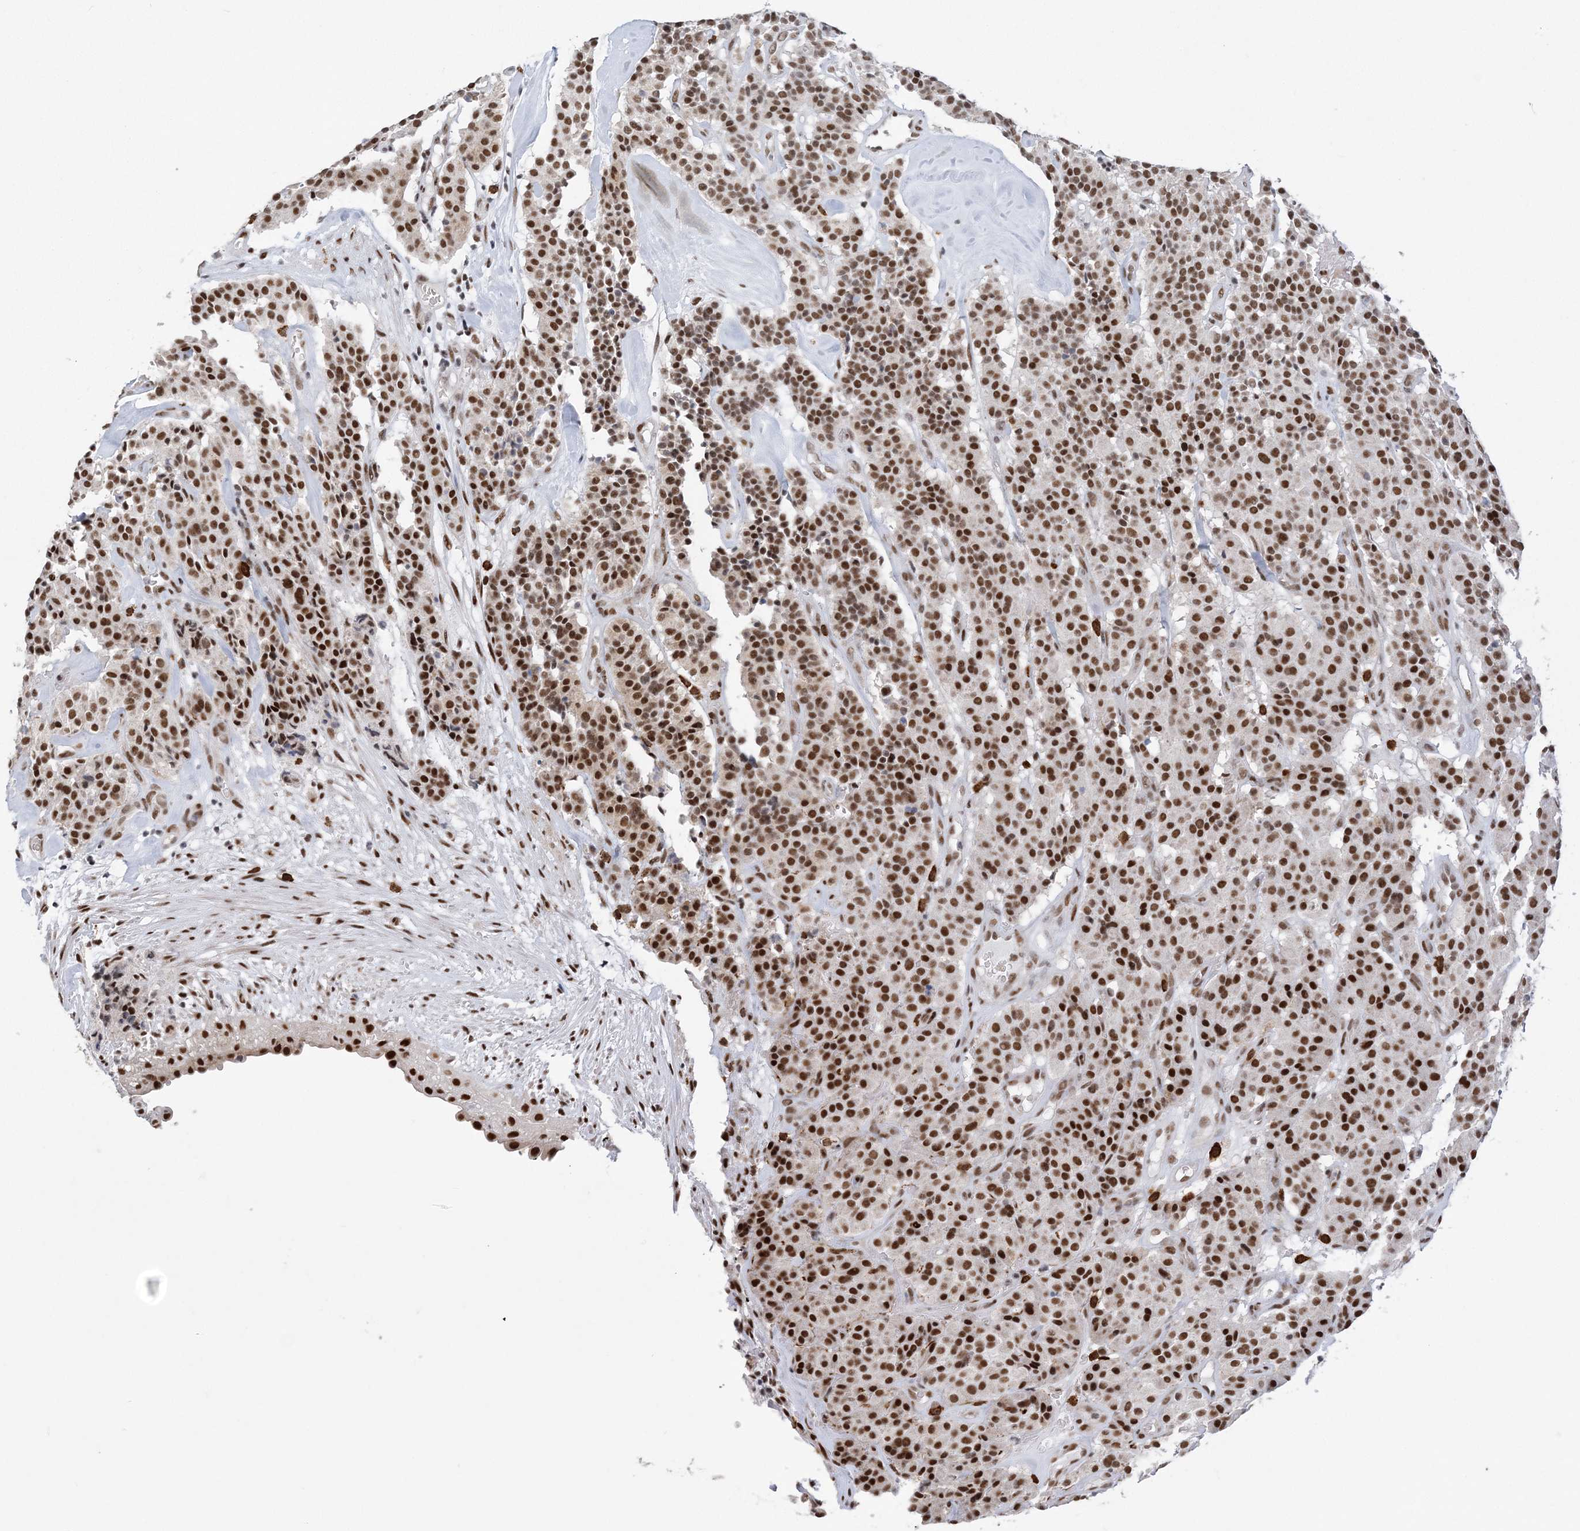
{"staining": {"intensity": "strong", "quantity": ">75%", "location": "nuclear"}, "tissue": "carcinoid", "cell_type": "Tumor cells", "image_type": "cancer", "snomed": [{"axis": "morphology", "description": "Carcinoid, malignant, NOS"}, {"axis": "topography", "description": "Lung"}], "caption": "Brown immunohistochemical staining in human carcinoid exhibits strong nuclear positivity in approximately >75% of tumor cells.", "gene": "ZBTB7A", "patient": {"sex": "male", "age": 30}}